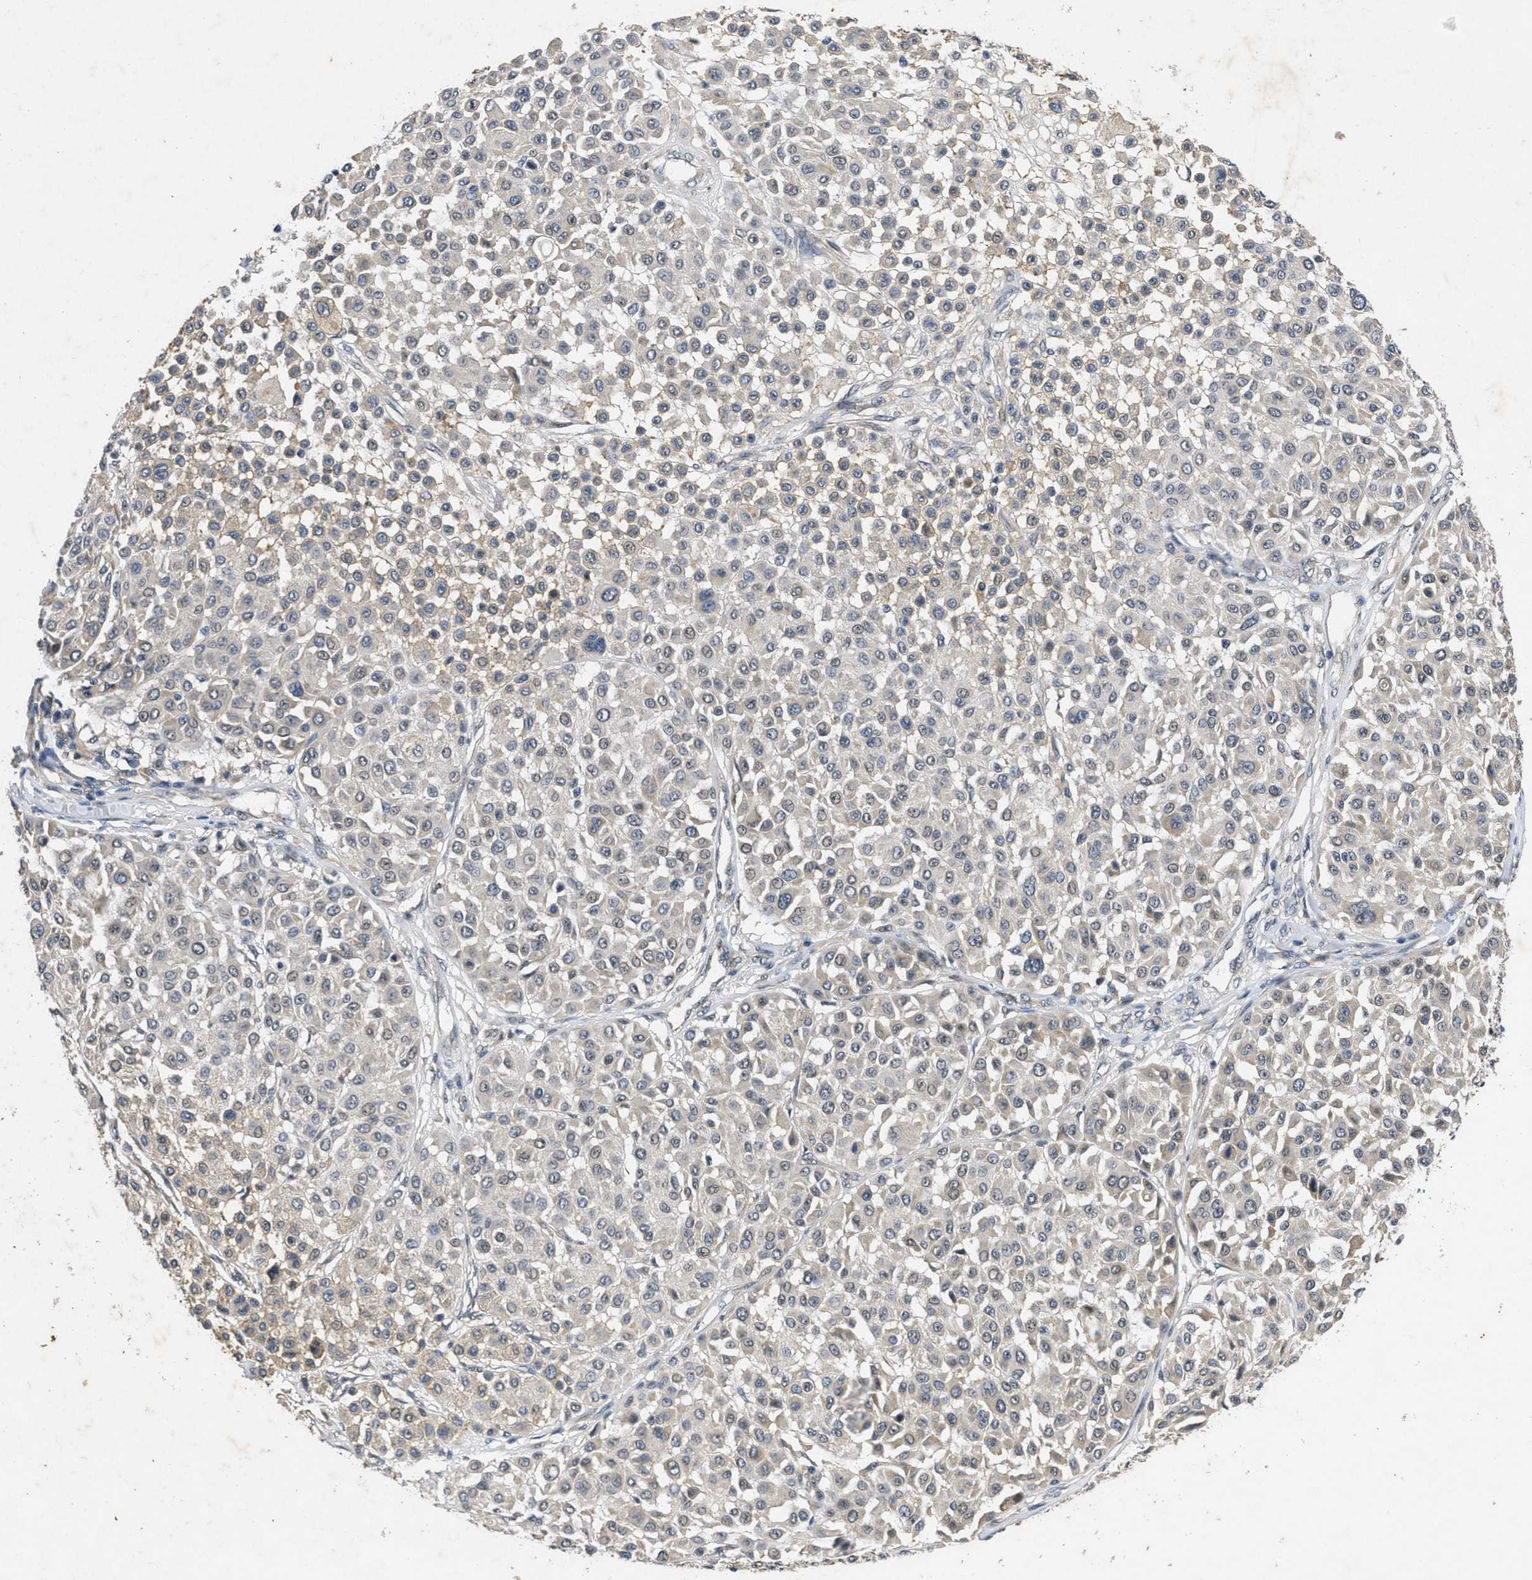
{"staining": {"intensity": "negative", "quantity": "none", "location": "none"}, "tissue": "melanoma", "cell_type": "Tumor cells", "image_type": "cancer", "snomed": [{"axis": "morphology", "description": "Malignant melanoma, Metastatic site"}, {"axis": "topography", "description": "Soft tissue"}], "caption": "An image of human malignant melanoma (metastatic site) is negative for staining in tumor cells. Brightfield microscopy of immunohistochemistry (IHC) stained with DAB (3,3'-diaminobenzidine) (brown) and hematoxylin (blue), captured at high magnification.", "gene": "PAPOLG", "patient": {"sex": "male", "age": 41}}